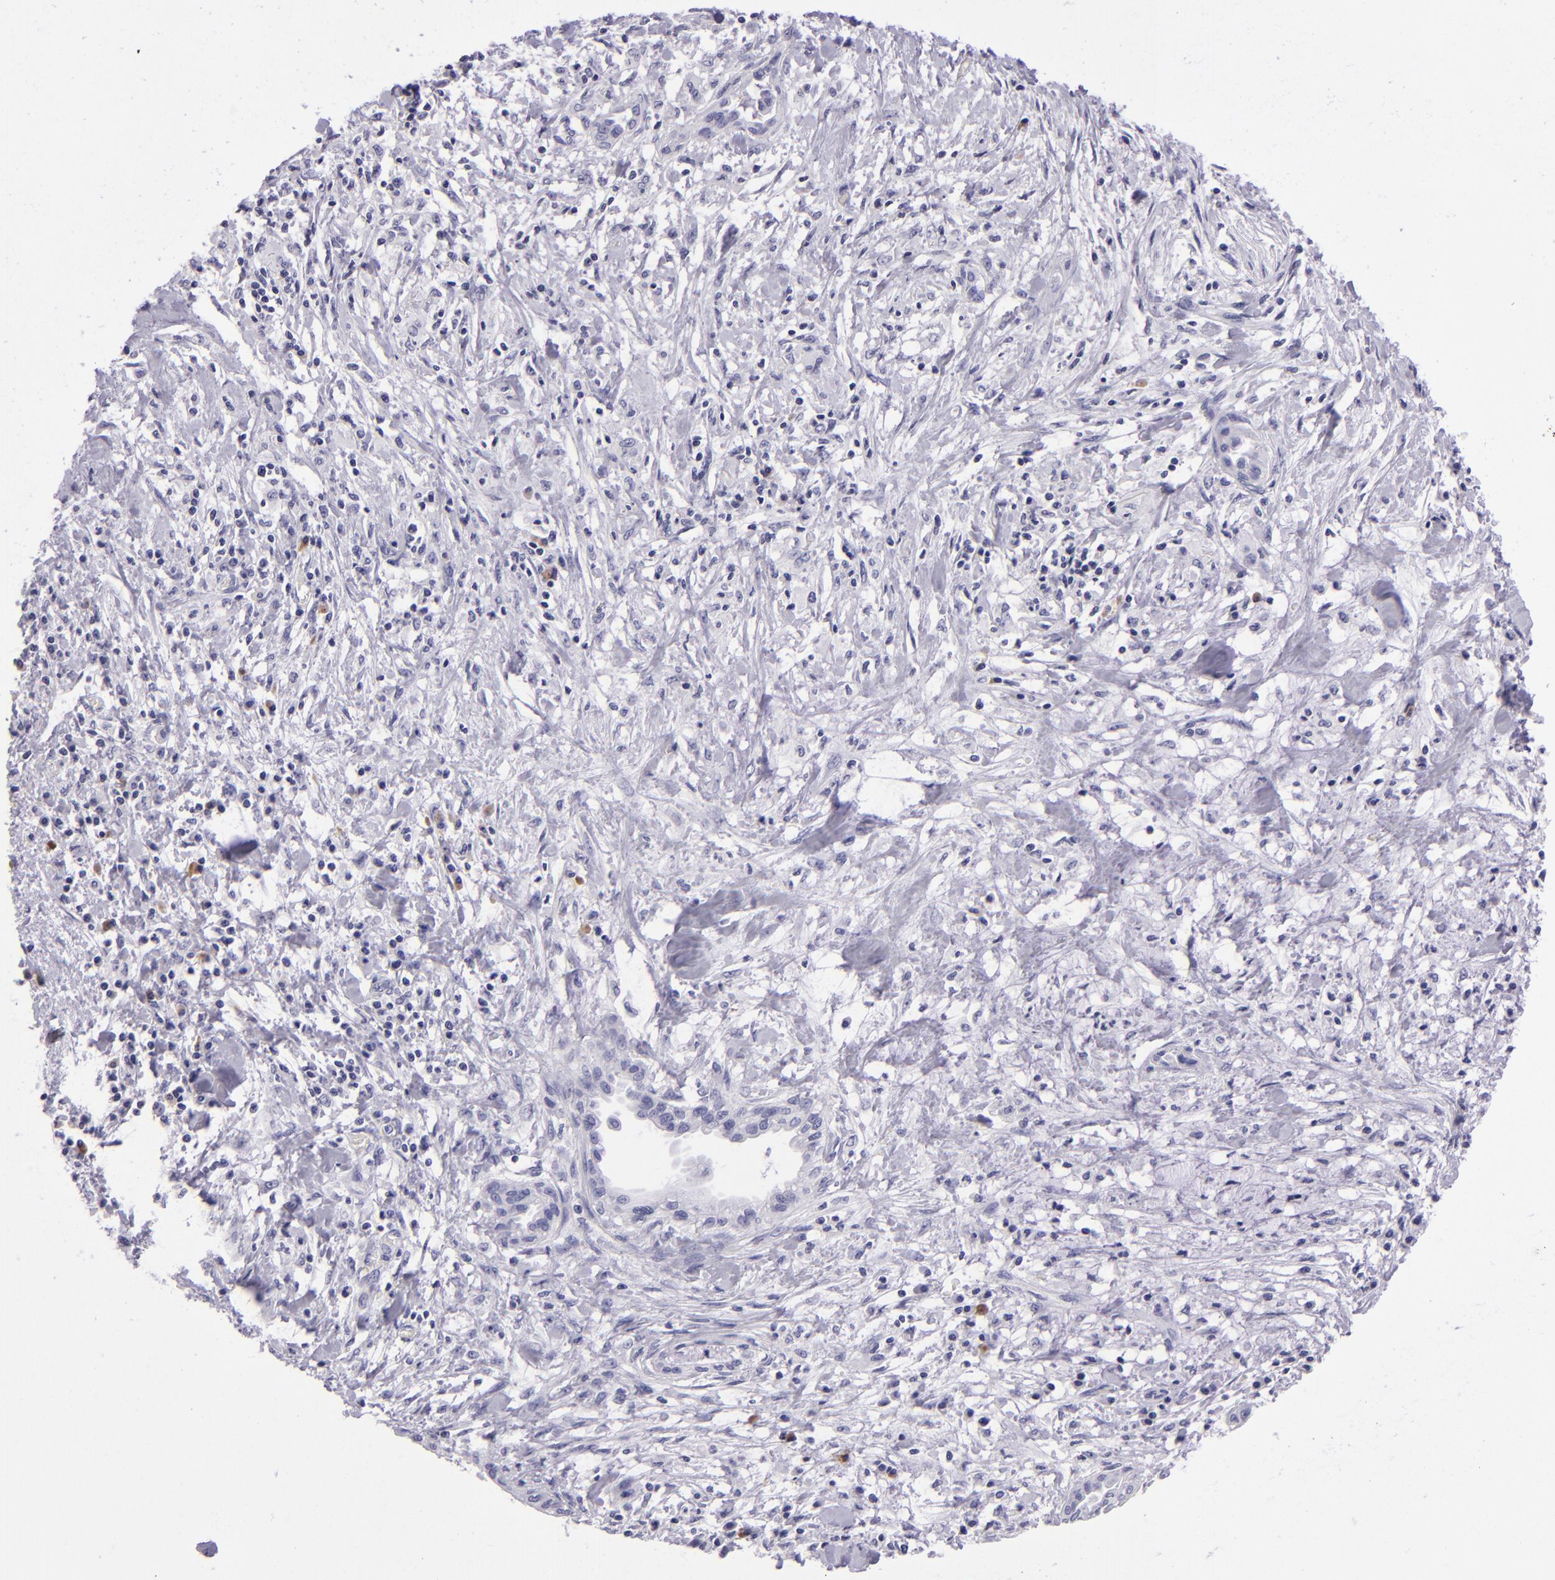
{"staining": {"intensity": "negative", "quantity": "none", "location": "none"}, "tissue": "pancreatic cancer", "cell_type": "Tumor cells", "image_type": "cancer", "snomed": [{"axis": "morphology", "description": "Adenocarcinoma, NOS"}, {"axis": "topography", "description": "Pancreas"}], "caption": "The image reveals no staining of tumor cells in pancreatic cancer (adenocarcinoma).", "gene": "TYRP1", "patient": {"sex": "female", "age": 64}}